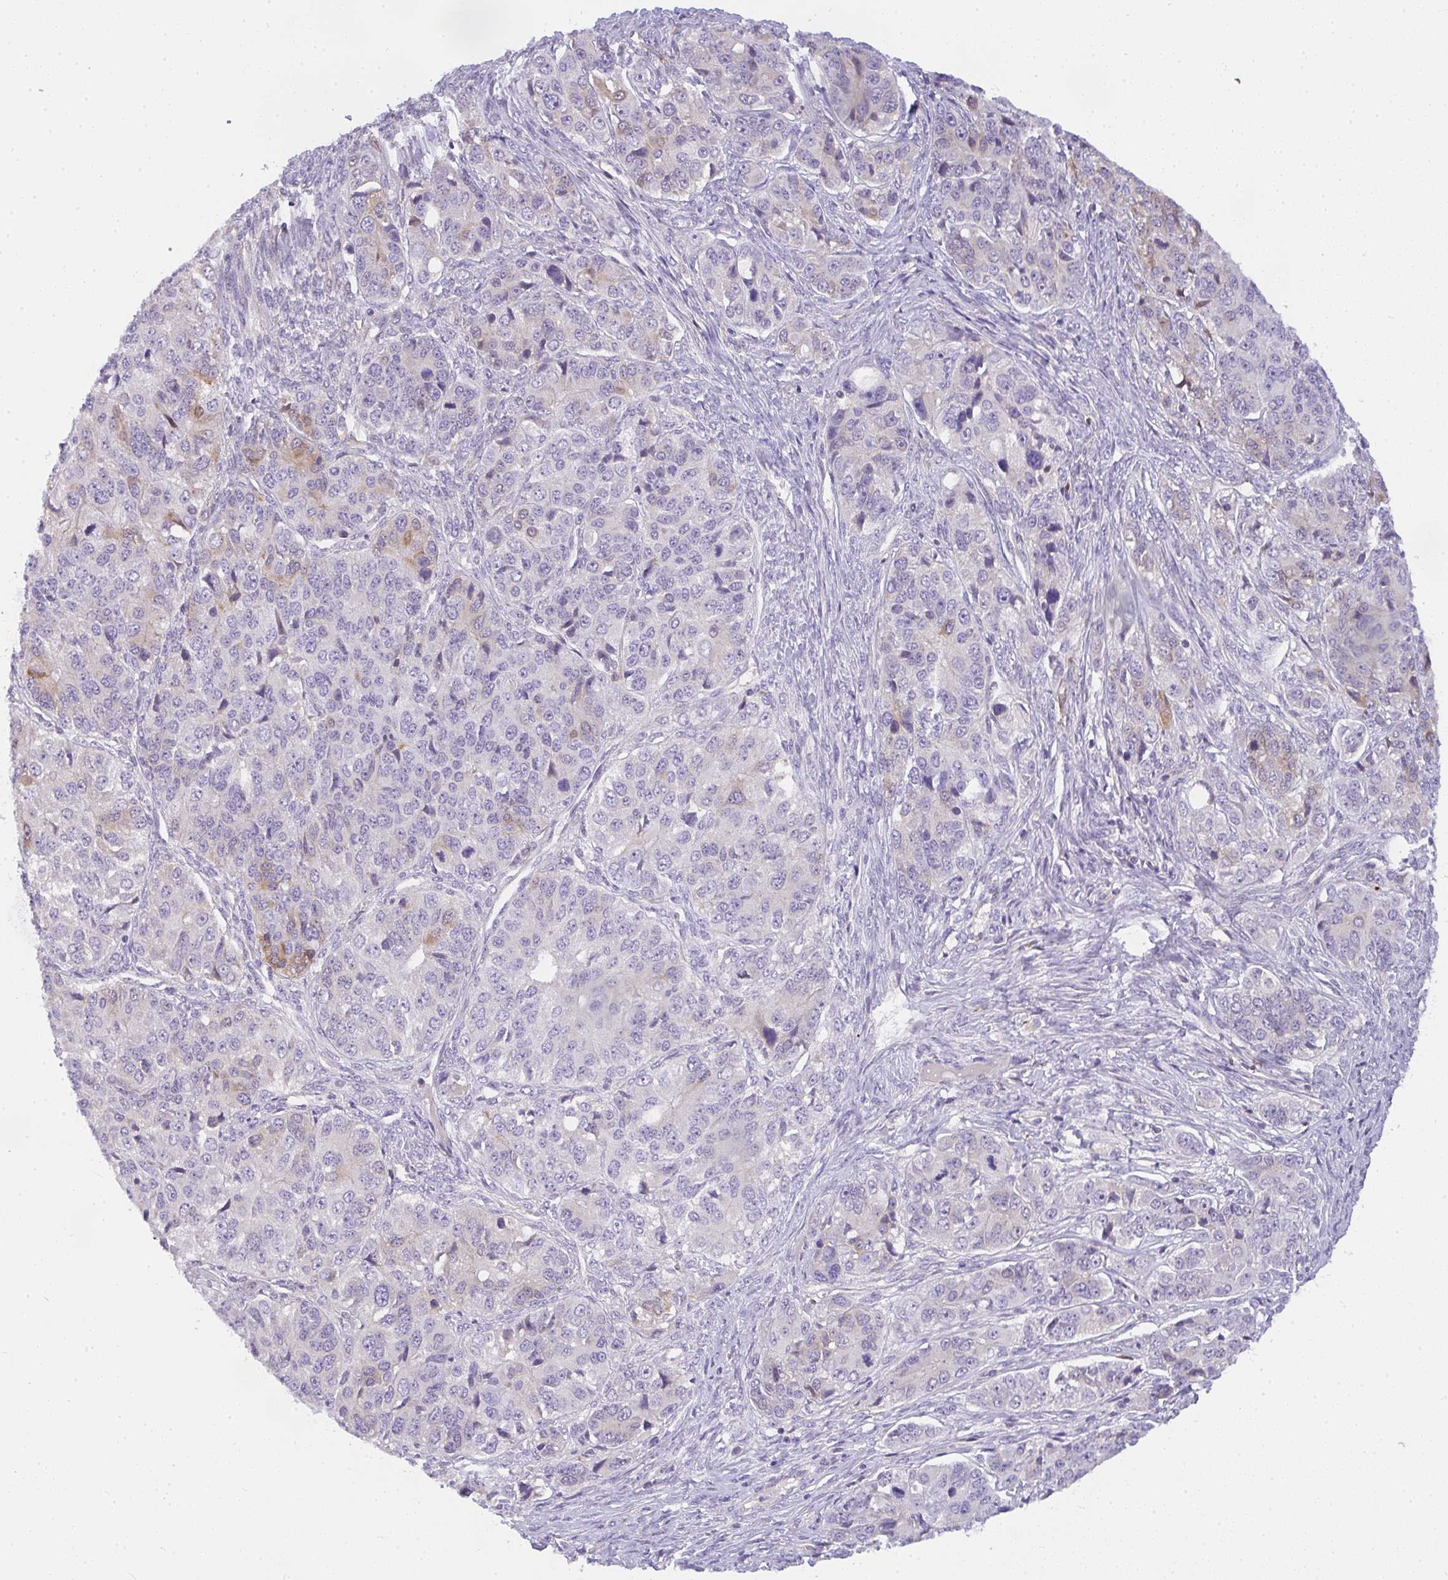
{"staining": {"intensity": "moderate", "quantity": "<25%", "location": "cytoplasmic/membranous"}, "tissue": "ovarian cancer", "cell_type": "Tumor cells", "image_type": "cancer", "snomed": [{"axis": "morphology", "description": "Carcinoma, endometroid"}, {"axis": "topography", "description": "Ovary"}], "caption": "The immunohistochemical stain labels moderate cytoplasmic/membranous positivity in tumor cells of ovarian cancer tissue. The staining is performed using DAB brown chromogen to label protein expression. The nuclei are counter-stained blue using hematoxylin.", "gene": "COX7B", "patient": {"sex": "female", "age": 51}}